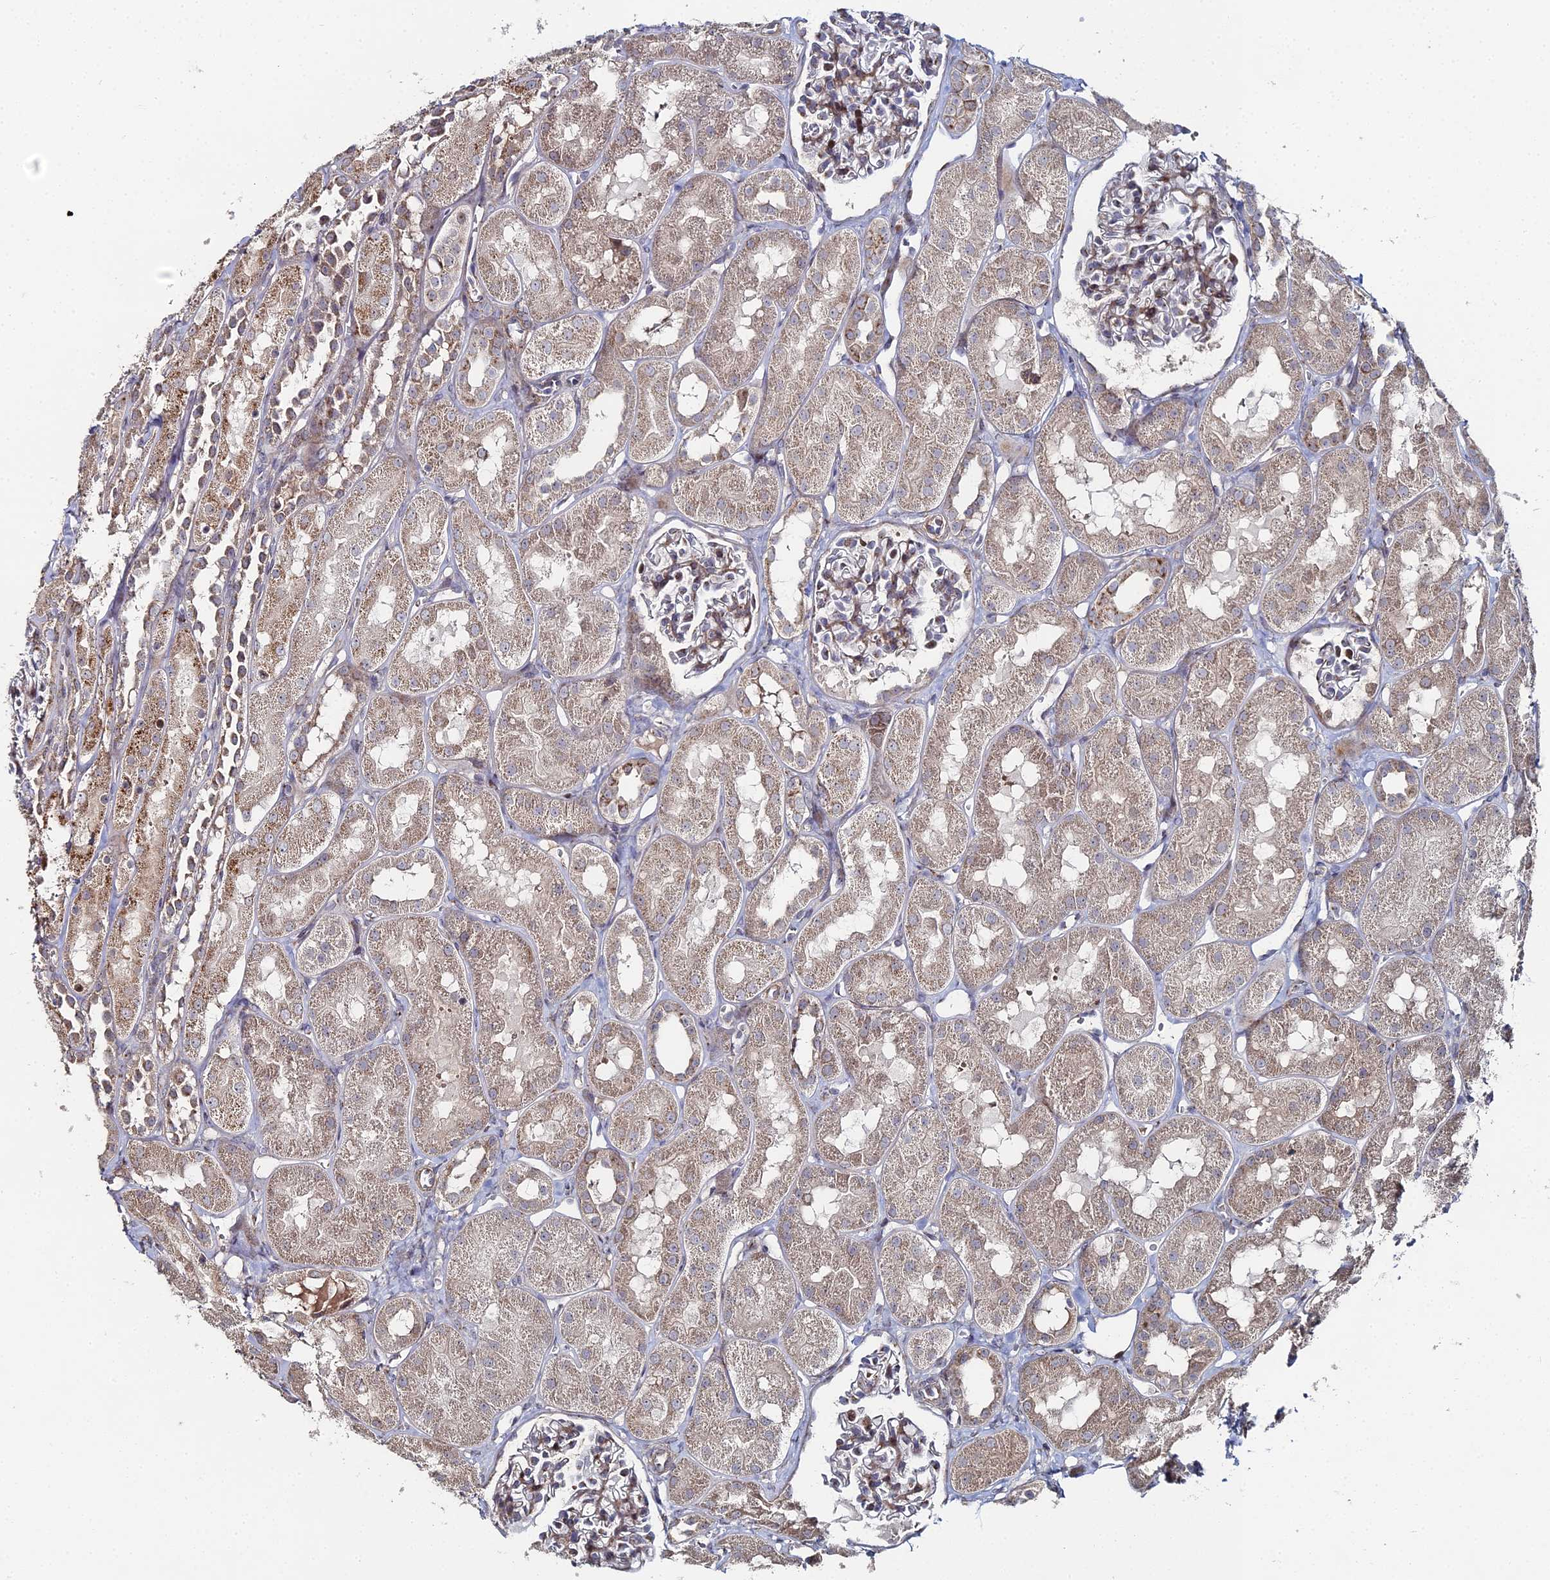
{"staining": {"intensity": "weak", "quantity": "25%-75%", "location": "cytoplasmic/membranous"}, "tissue": "kidney", "cell_type": "Cells in glomeruli", "image_type": "normal", "snomed": [{"axis": "morphology", "description": "Normal tissue, NOS"}, {"axis": "topography", "description": "Kidney"}, {"axis": "topography", "description": "Urinary bladder"}], "caption": "Kidney stained for a protein reveals weak cytoplasmic/membranous positivity in cells in glomeruli. (brown staining indicates protein expression, while blue staining denotes nuclei).", "gene": "SGMS1", "patient": {"sex": "male", "age": 16}}